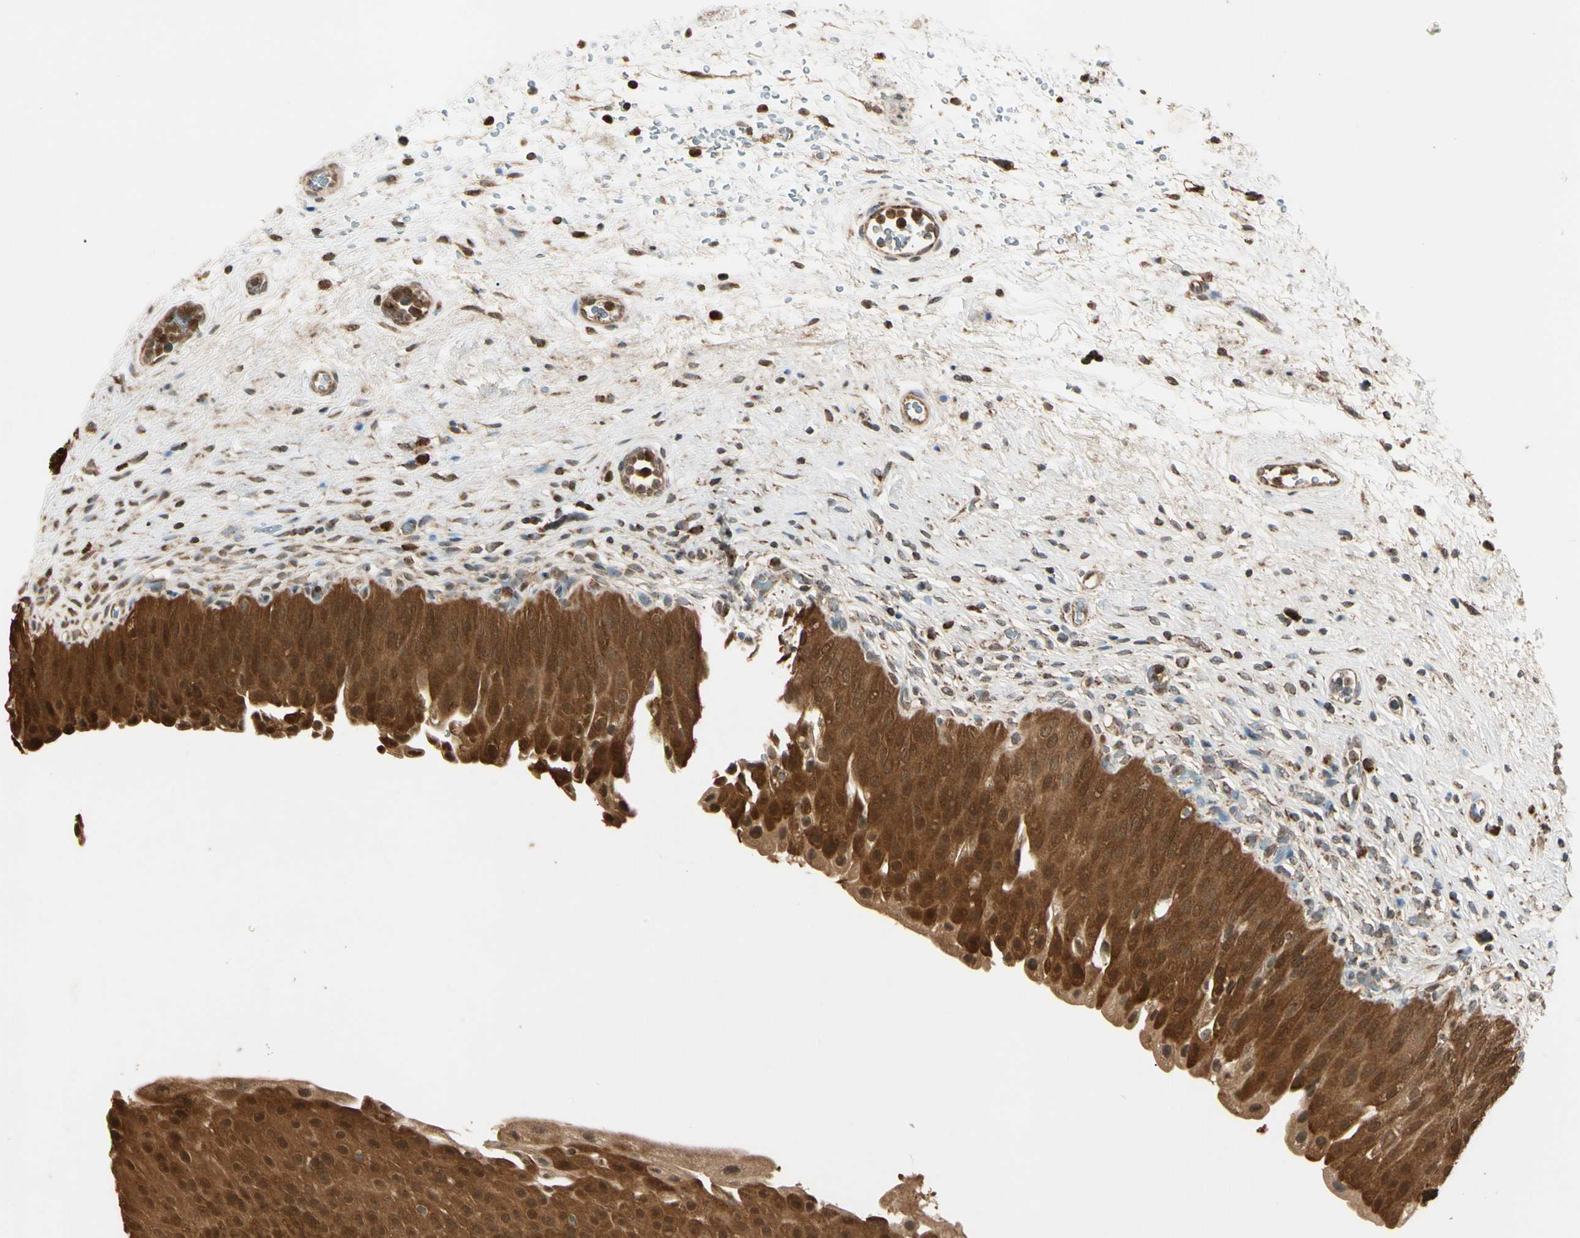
{"staining": {"intensity": "moderate", "quantity": ">75%", "location": "cytoplasmic/membranous,nuclear"}, "tissue": "urinary bladder", "cell_type": "Urothelial cells", "image_type": "normal", "snomed": [{"axis": "morphology", "description": "Normal tissue, NOS"}, {"axis": "morphology", "description": "Urothelial carcinoma, High grade"}, {"axis": "topography", "description": "Urinary bladder"}], "caption": "A medium amount of moderate cytoplasmic/membranous,nuclear positivity is seen in about >75% of urothelial cells in normal urinary bladder. (DAB (3,3'-diaminobenzidine) IHC, brown staining for protein, blue staining for nuclei).", "gene": "PRDX5", "patient": {"sex": "male", "age": 46}}